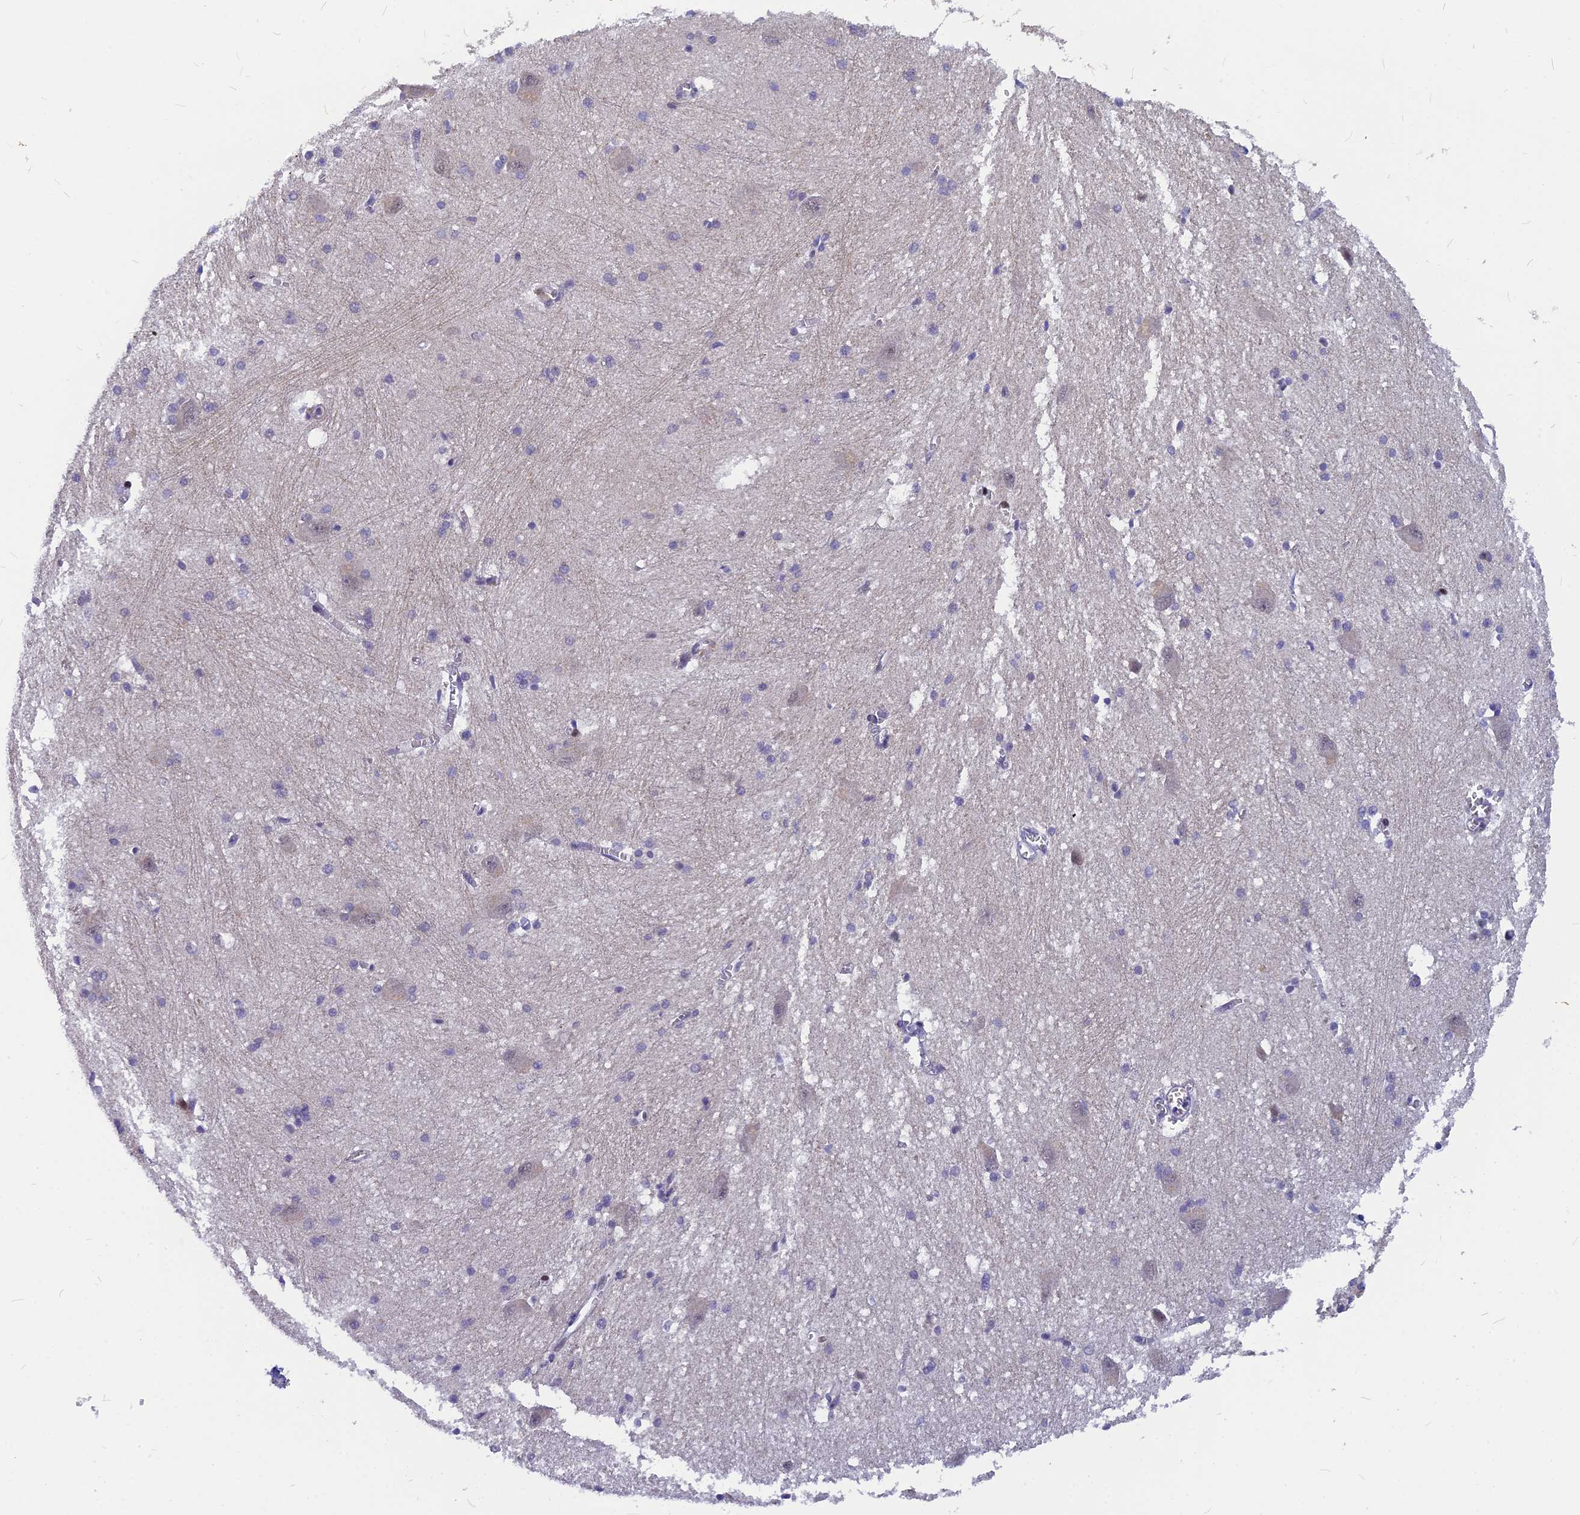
{"staining": {"intensity": "negative", "quantity": "none", "location": "none"}, "tissue": "caudate", "cell_type": "Glial cells", "image_type": "normal", "snomed": [{"axis": "morphology", "description": "Normal tissue, NOS"}, {"axis": "topography", "description": "Lateral ventricle wall"}], "caption": "IHC of benign caudate displays no positivity in glial cells.", "gene": "ANKRD34B", "patient": {"sex": "male", "age": 37}}